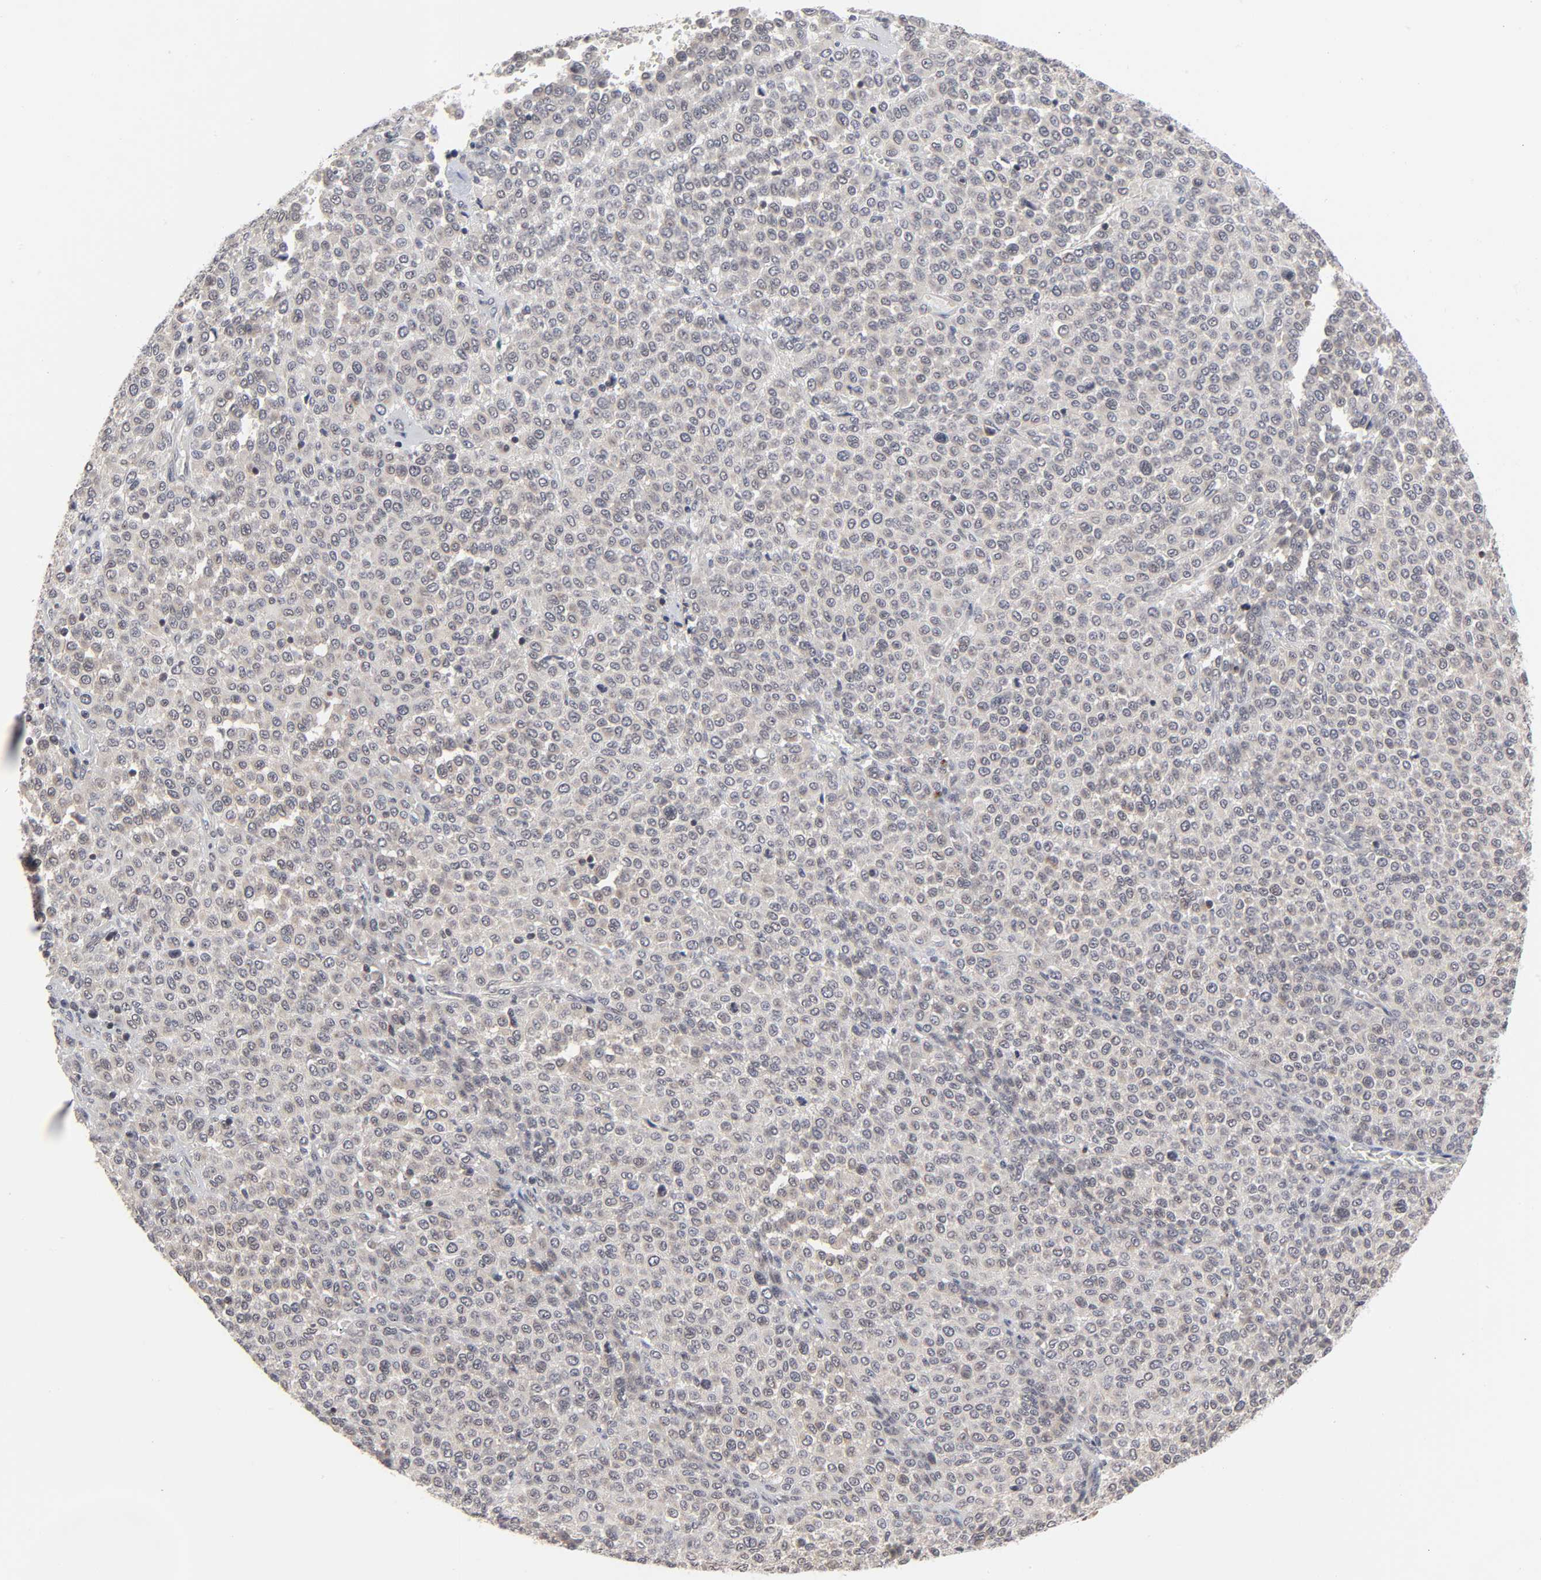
{"staining": {"intensity": "weak", "quantity": "<25%", "location": "cytoplasmic/membranous"}, "tissue": "melanoma", "cell_type": "Tumor cells", "image_type": "cancer", "snomed": [{"axis": "morphology", "description": "Malignant melanoma, Metastatic site"}, {"axis": "topography", "description": "Pancreas"}], "caption": "Tumor cells are negative for protein expression in human melanoma. (DAB (3,3'-diaminobenzidine) immunohistochemistry (IHC), high magnification).", "gene": "AUH", "patient": {"sex": "female", "age": 30}}